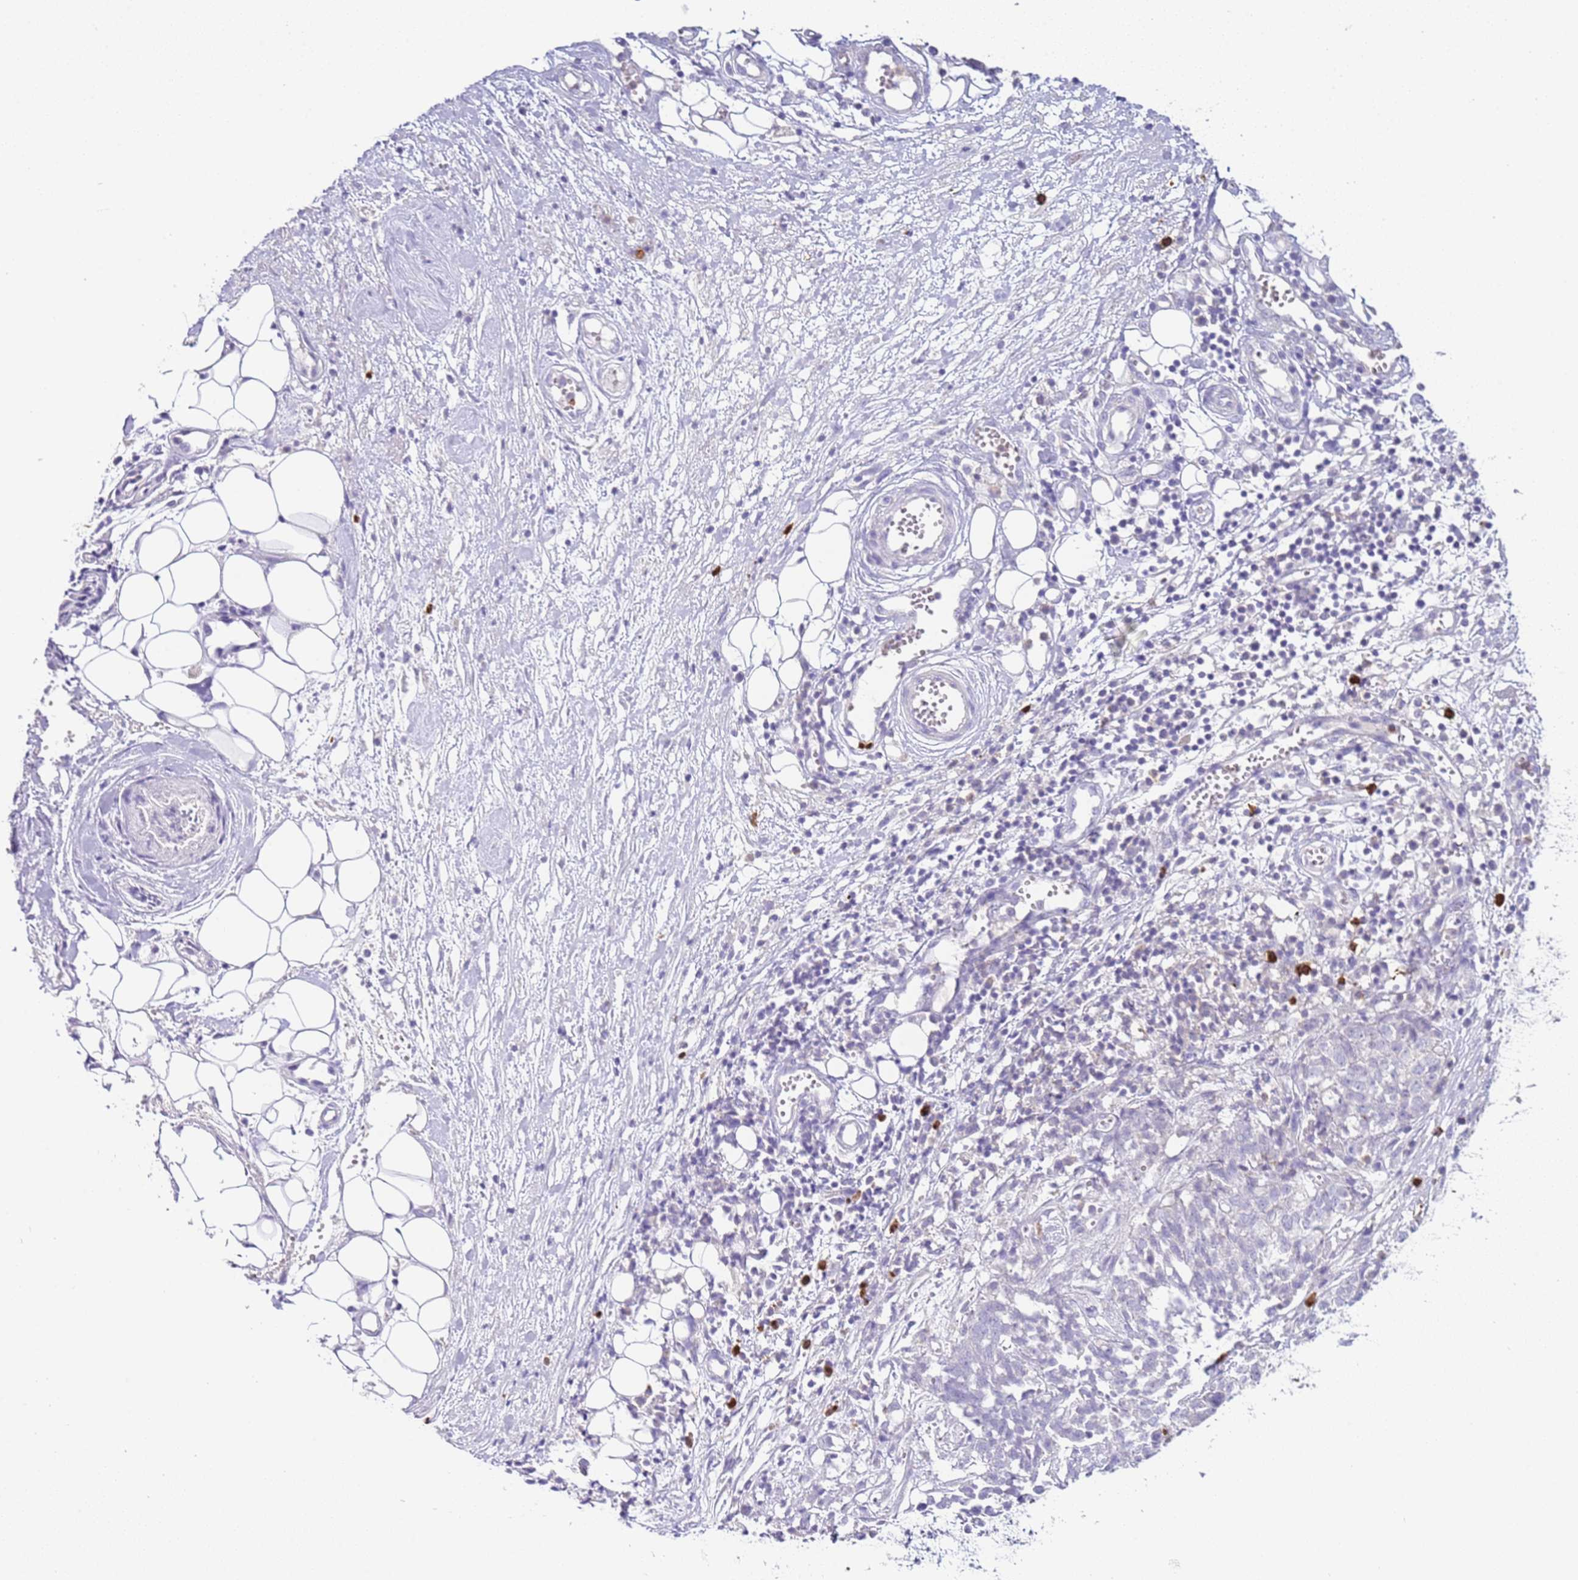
{"staining": {"intensity": "negative", "quantity": "none", "location": "none"}, "tissue": "ovarian cancer", "cell_type": "Tumor cells", "image_type": "cancer", "snomed": [{"axis": "morphology", "description": "Cystadenocarcinoma, serous, NOS"}, {"axis": "topography", "description": "Soft tissue"}, {"axis": "topography", "description": "Ovary"}], "caption": "Human serous cystadenocarcinoma (ovarian) stained for a protein using IHC reveals no expression in tumor cells.", "gene": "IL2RG", "patient": {"sex": "female", "age": 57}}